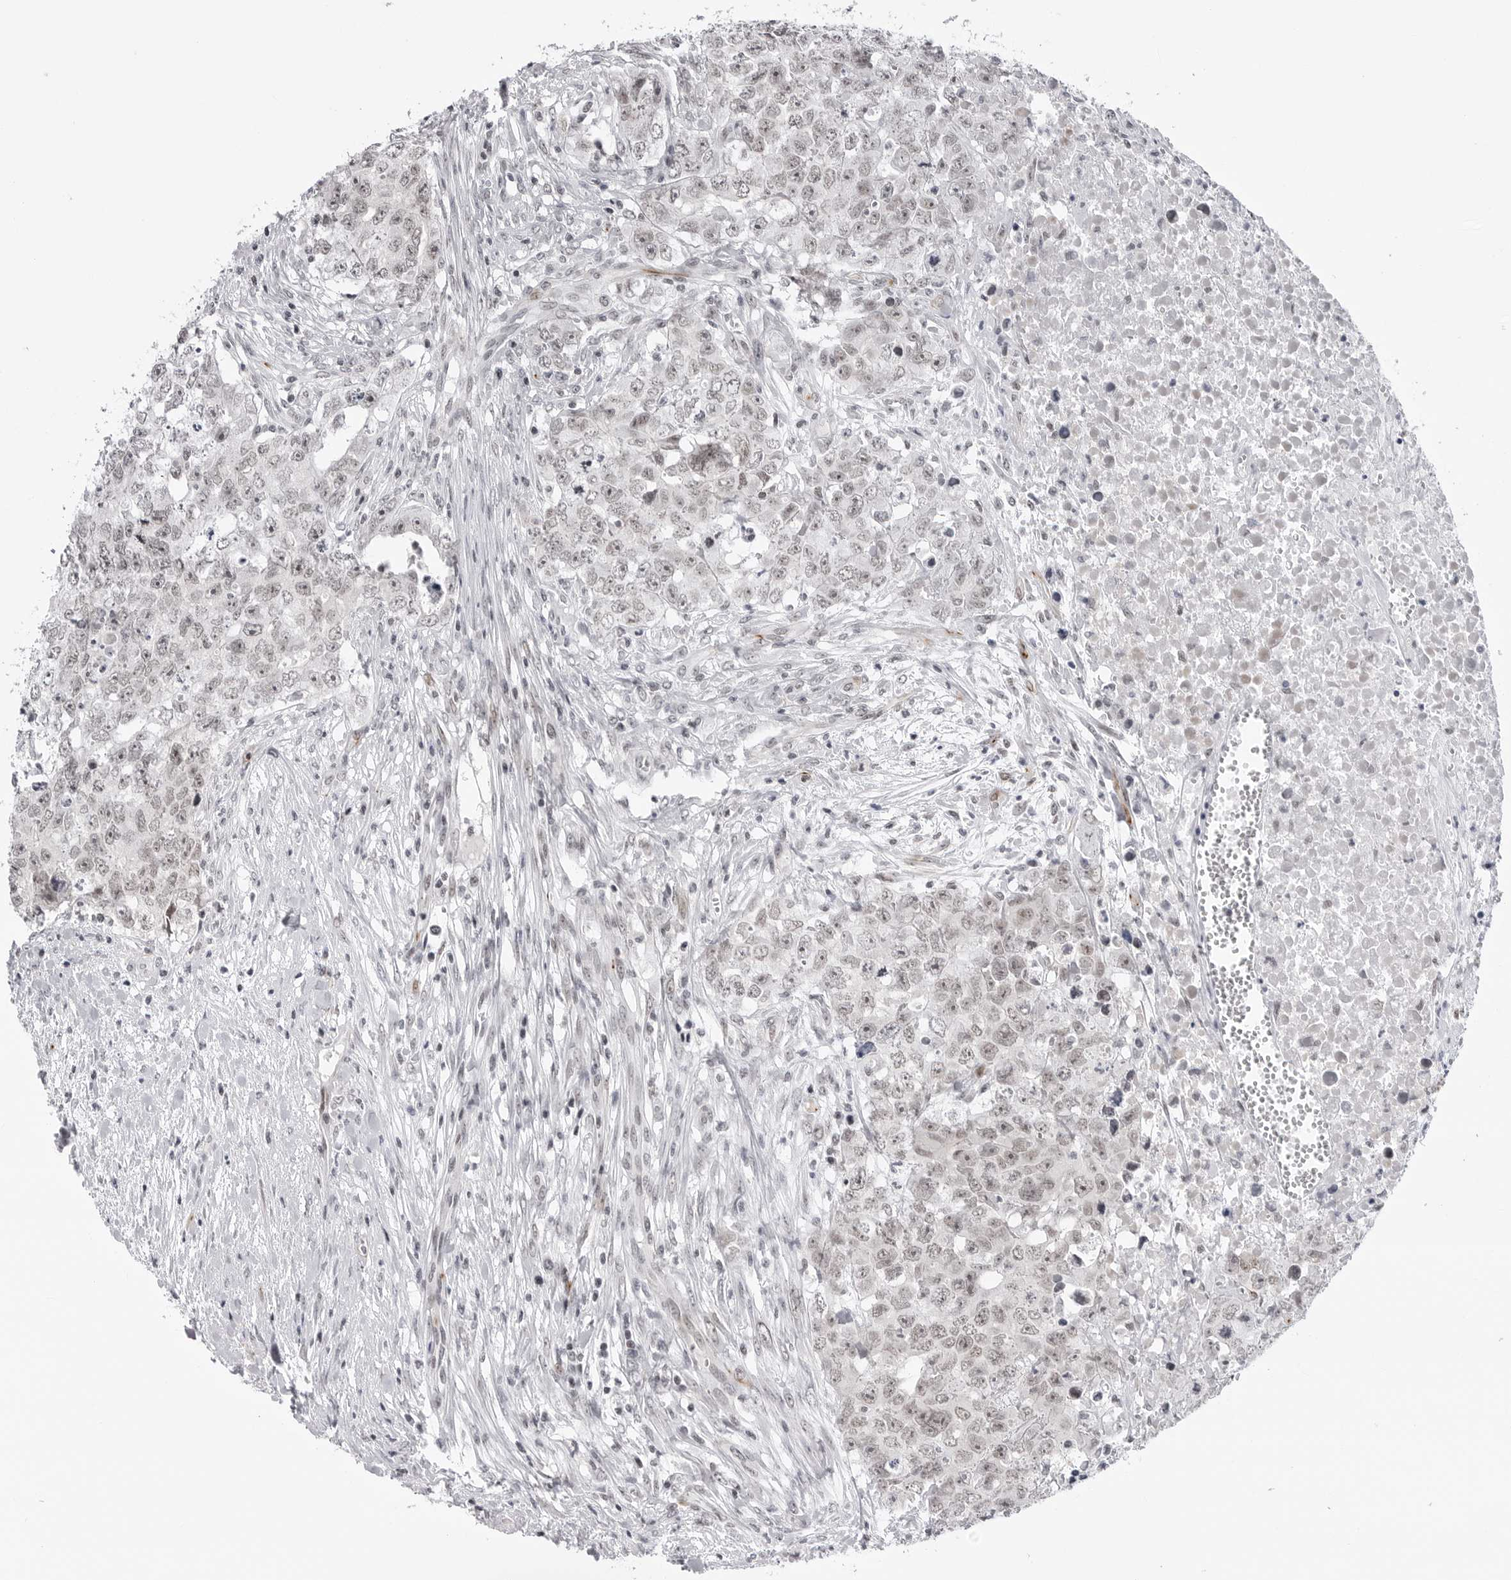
{"staining": {"intensity": "weak", "quantity": "25%-75%", "location": "nuclear"}, "tissue": "testis cancer", "cell_type": "Tumor cells", "image_type": "cancer", "snomed": [{"axis": "morphology", "description": "Carcinoma, Embryonal, NOS"}, {"axis": "topography", "description": "Testis"}], "caption": "Immunohistochemical staining of testis cancer shows weak nuclear protein positivity in approximately 25%-75% of tumor cells.", "gene": "TRIM66", "patient": {"sex": "male", "age": 28}}